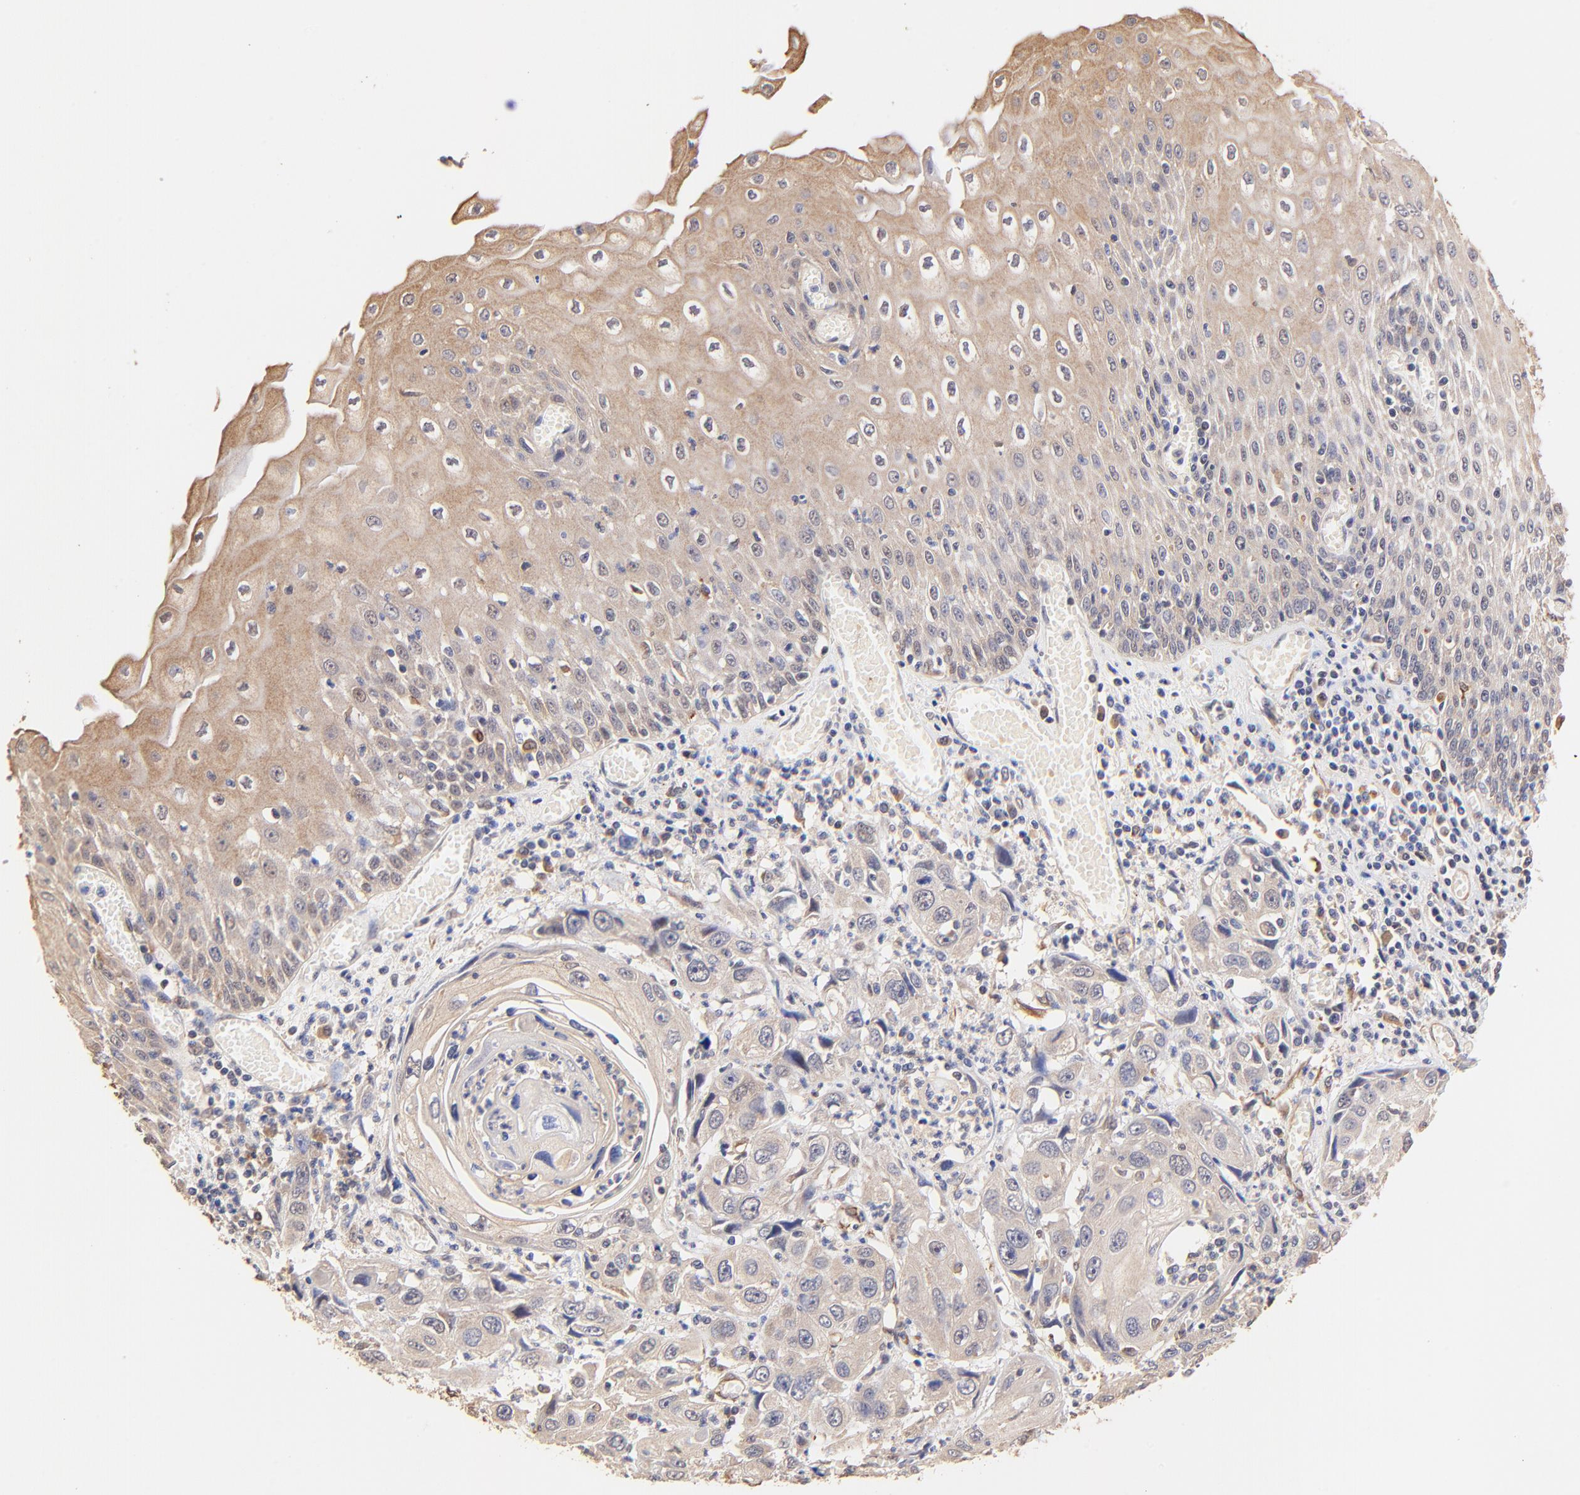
{"staining": {"intensity": "weak", "quantity": "25%-75%", "location": "cytoplasmic/membranous"}, "tissue": "esophagus", "cell_type": "Squamous epithelial cells", "image_type": "normal", "snomed": [{"axis": "morphology", "description": "Normal tissue, NOS"}, {"axis": "topography", "description": "Esophagus"}], "caption": "A histopathology image of human esophagus stained for a protein demonstrates weak cytoplasmic/membranous brown staining in squamous epithelial cells. (DAB IHC, brown staining for protein, blue staining for nuclei).", "gene": "TNFAIP3", "patient": {"sex": "male", "age": 65}}